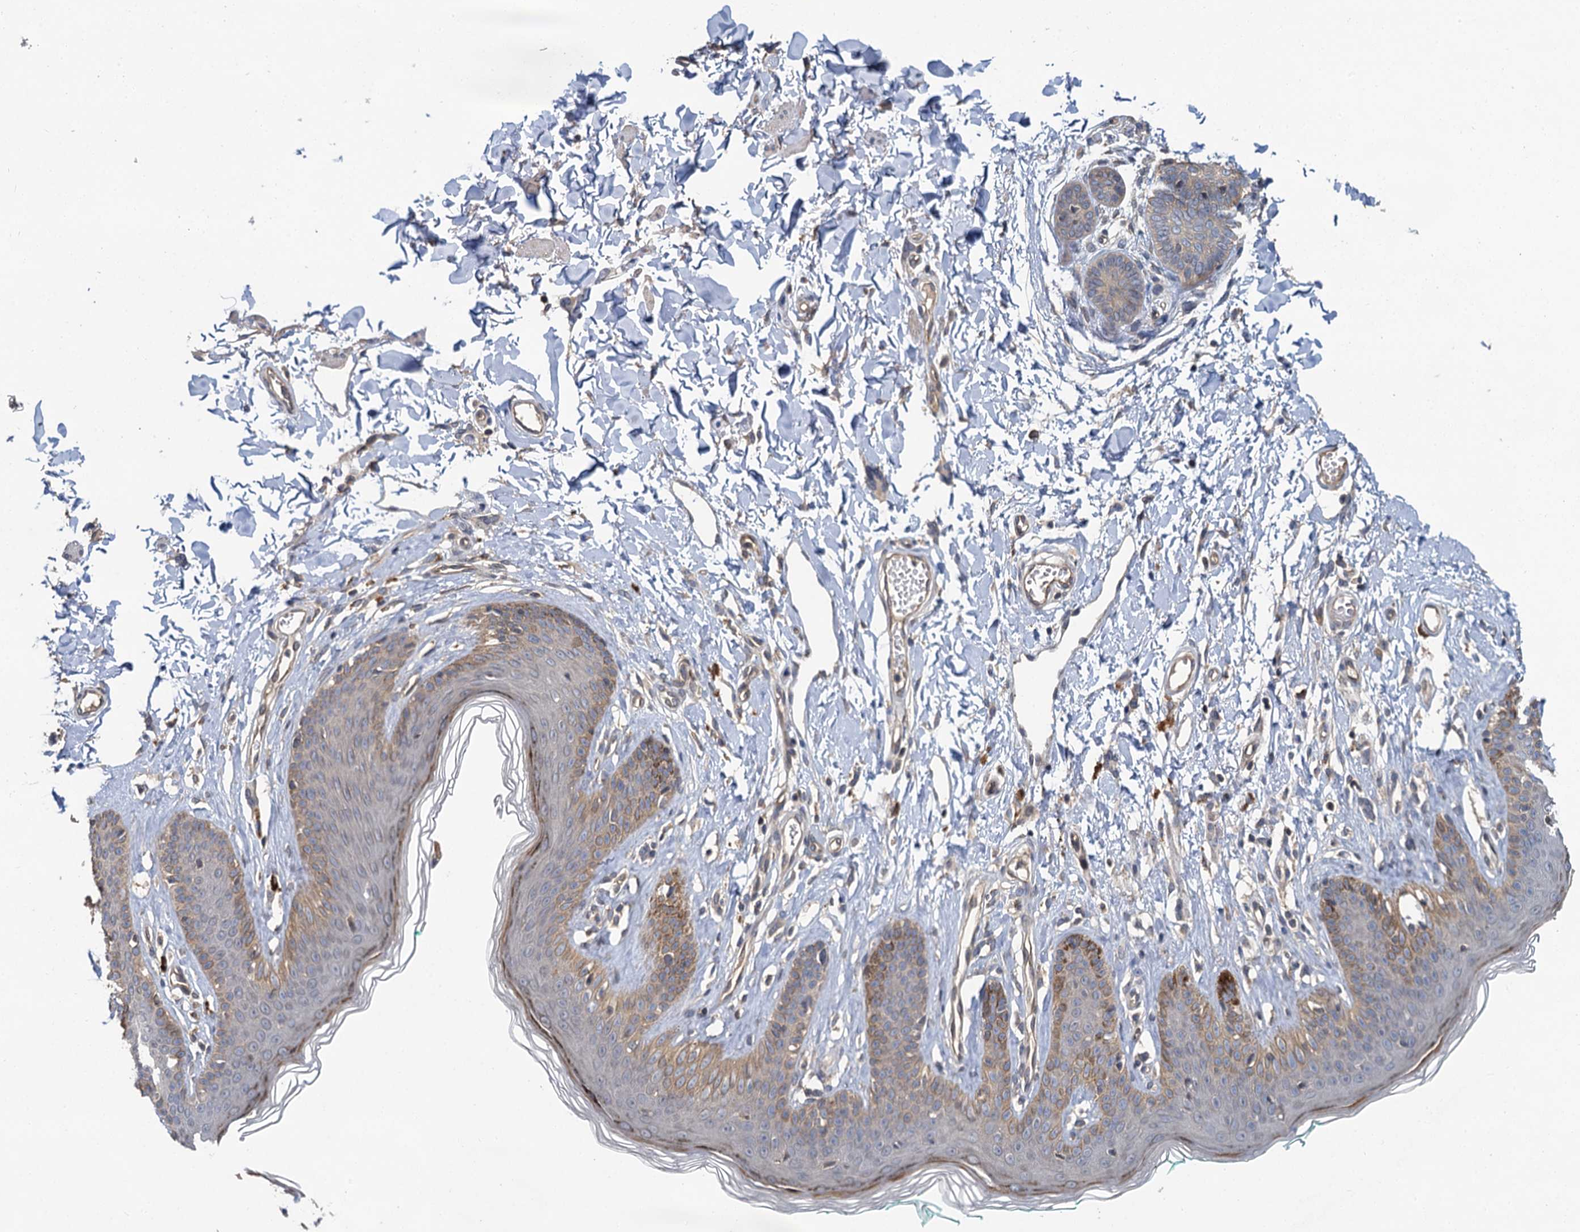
{"staining": {"intensity": "strong", "quantity": "<25%", "location": "cytoplasmic/membranous"}, "tissue": "skin", "cell_type": "Epidermal cells", "image_type": "normal", "snomed": [{"axis": "morphology", "description": "Normal tissue, NOS"}, {"axis": "morphology", "description": "Squamous cell carcinoma, NOS"}, {"axis": "topography", "description": "Vulva"}], "caption": "Unremarkable skin shows strong cytoplasmic/membranous expression in approximately <25% of epidermal cells.", "gene": "ZNF324", "patient": {"sex": "female", "age": 85}}